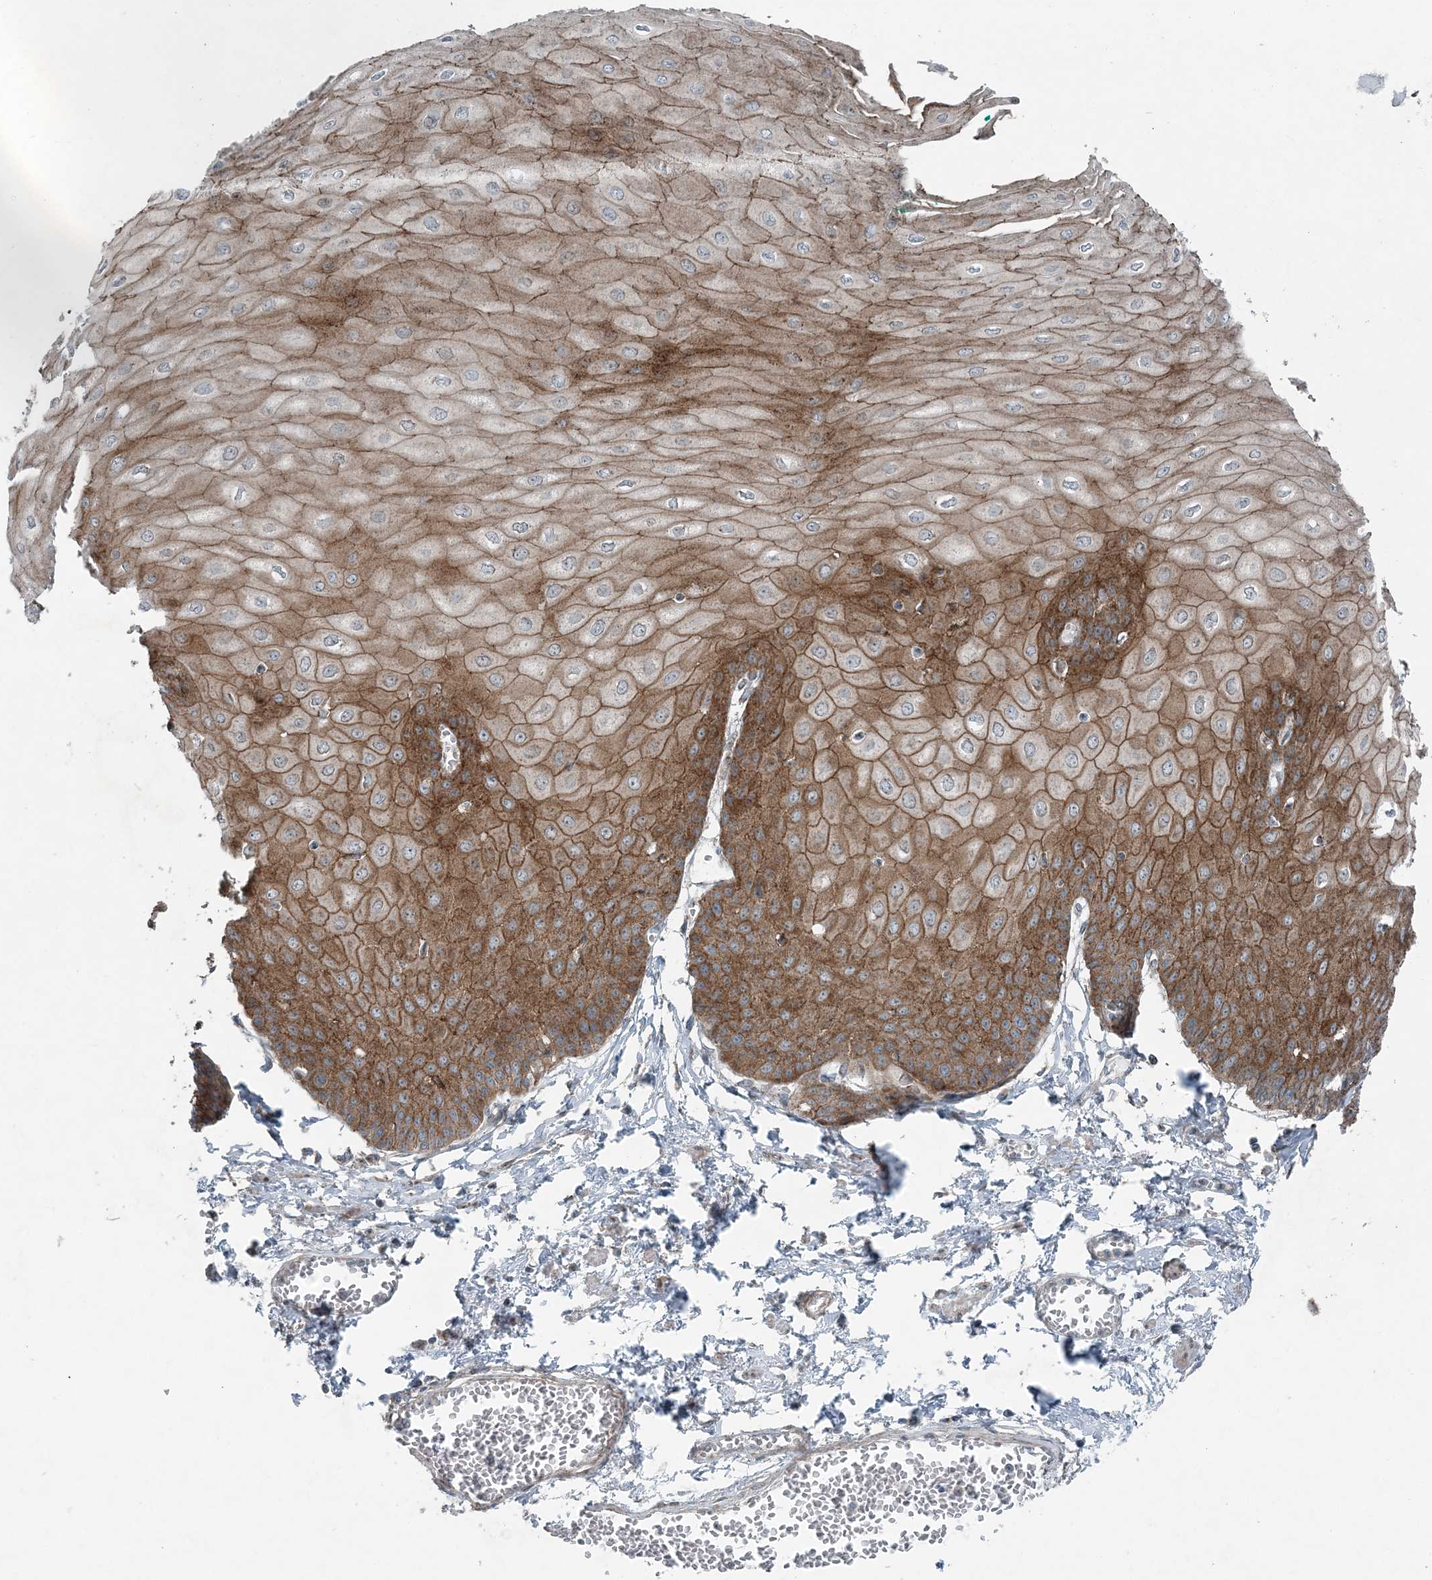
{"staining": {"intensity": "strong", "quantity": ">75%", "location": "cytoplasmic/membranous"}, "tissue": "esophagus", "cell_type": "Squamous epithelial cells", "image_type": "normal", "snomed": [{"axis": "morphology", "description": "Normal tissue, NOS"}, {"axis": "topography", "description": "Esophagus"}], "caption": "Normal esophagus reveals strong cytoplasmic/membranous staining in about >75% of squamous epithelial cells.", "gene": "GCC2", "patient": {"sex": "male", "age": 60}}